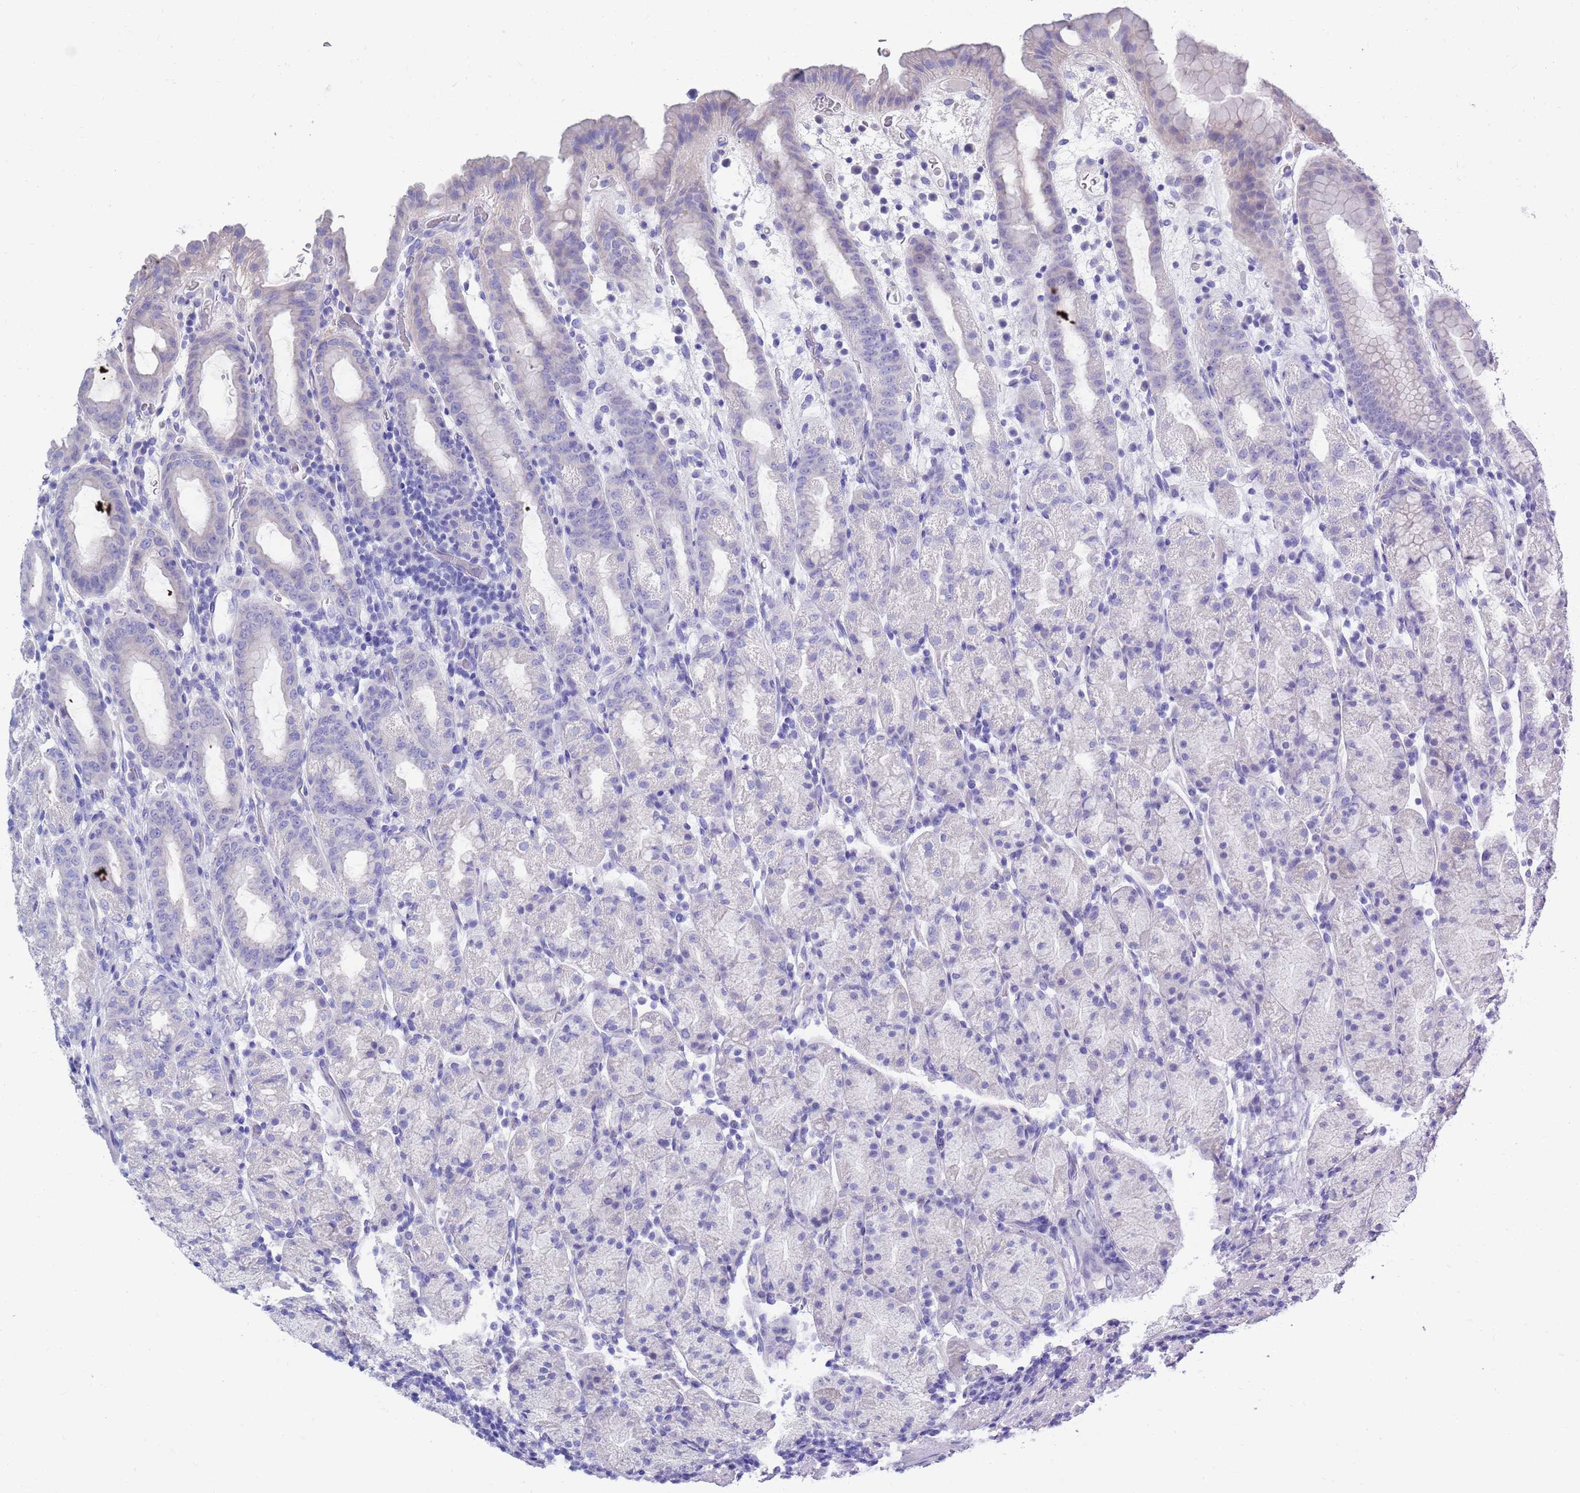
{"staining": {"intensity": "negative", "quantity": "none", "location": "none"}, "tissue": "stomach", "cell_type": "Glandular cells", "image_type": "normal", "snomed": [{"axis": "morphology", "description": "Normal tissue, NOS"}, {"axis": "topography", "description": "Stomach, upper"}, {"axis": "topography", "description": "Stomach, lower"}, {"axis": "topography", "description": "Small intestine"}], "caption": "This is a histopathology image of immunohistochemistry staining of benign stomach, which shows no staining in glandular cells. (DAB immunohistochemistry (IHC) visualized using brightfield microscopy, high magnification).", "gene": "MTMR2", "patient": {"sex": "male", "age": 68}}